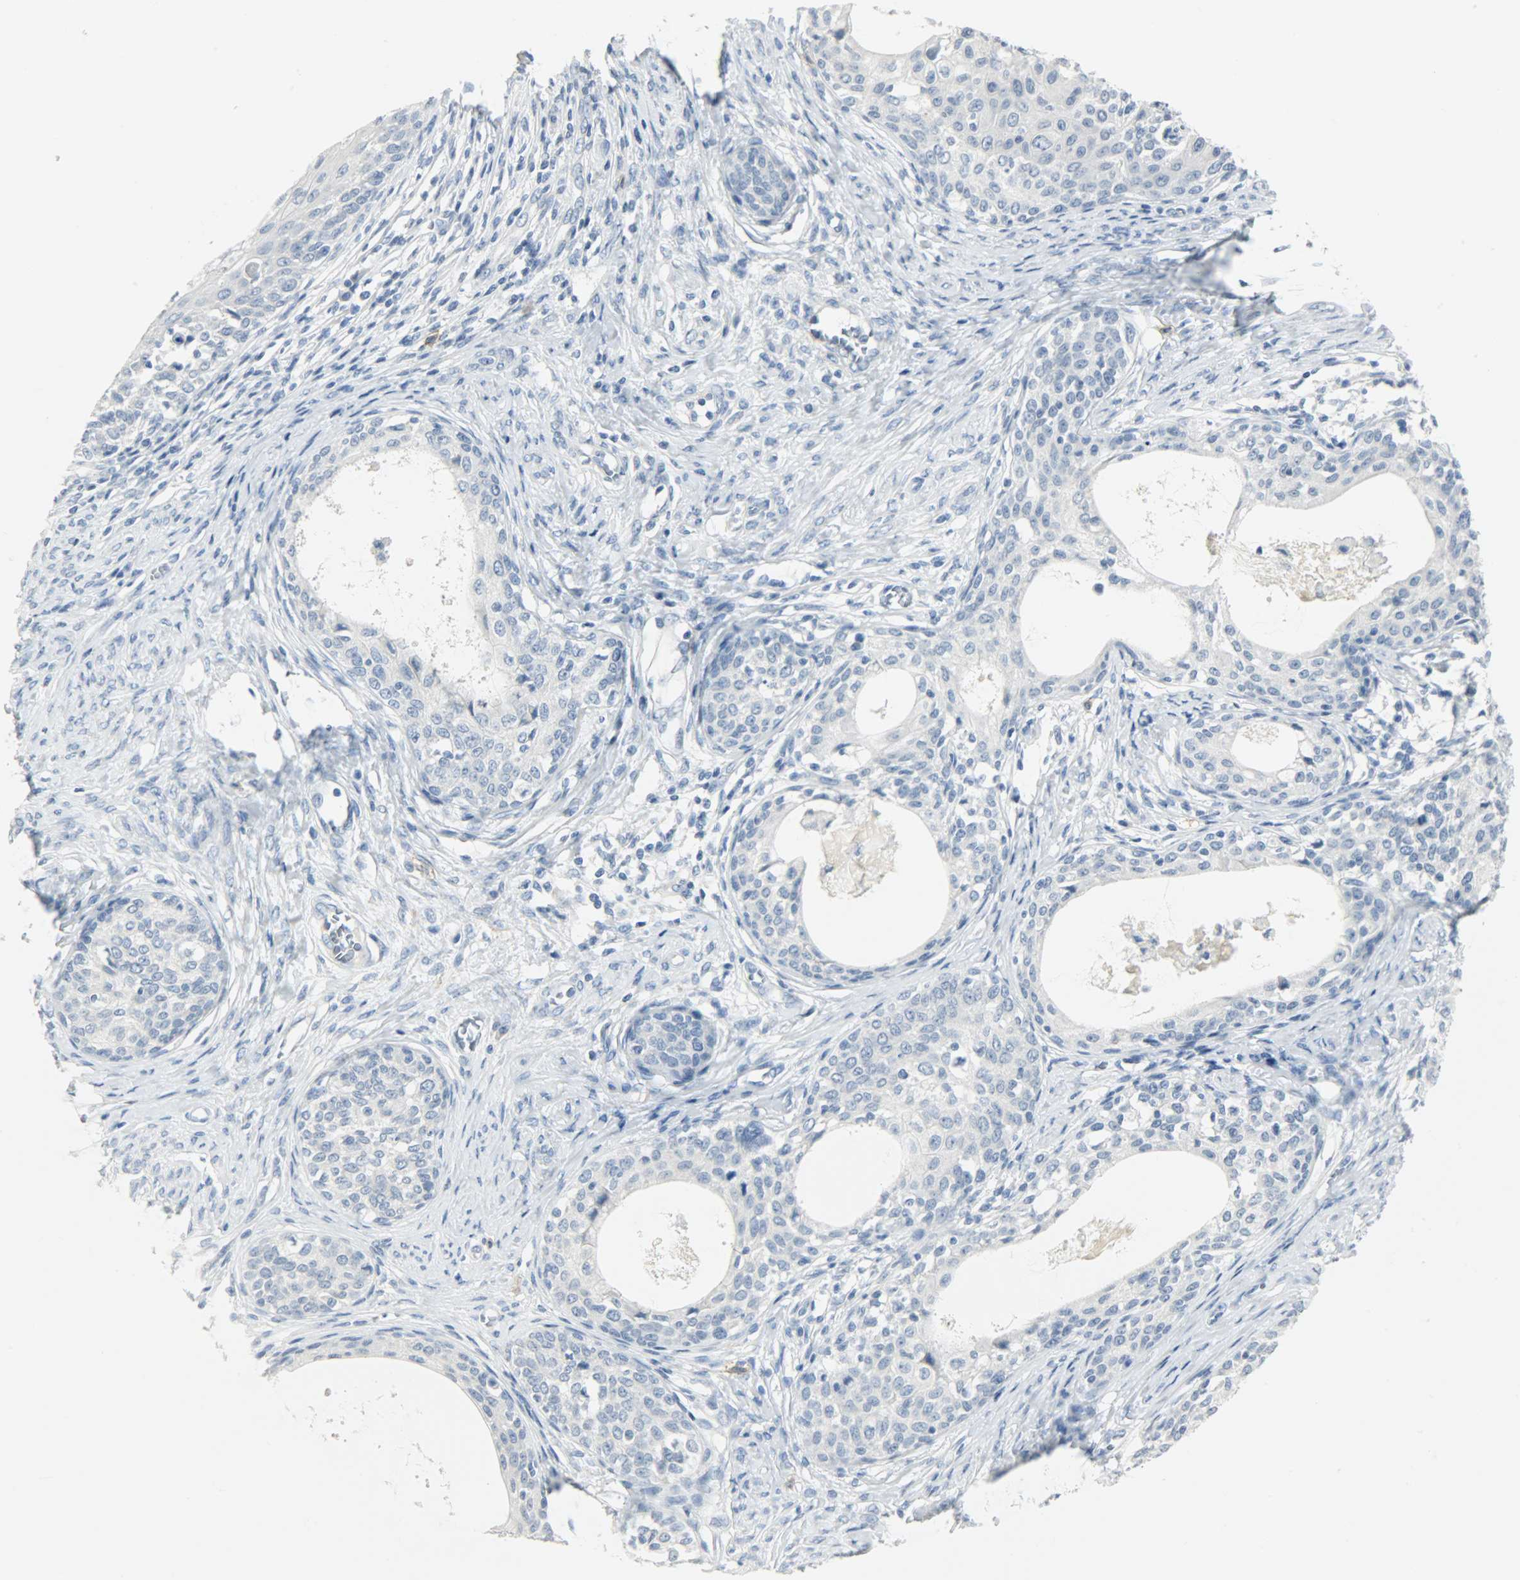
{"staining": {"intensity": "negative", "quantity": "none", "location": "none"}, "tissue": "cervical cancer", "cell_type": "Tumor cells", "image_type": "cancer", "snomed": [{"axis": "morphology", "description": "Squamous cell carcinoma, NOS"}, {"axis": "morphology", "description": "Adenocarcinoma, NOS"}, {"axis": "topography", "description": "Cervix"}], "caption": "DAB (3,3'-diaminobenzidine) immunohistochemical staining of human squamous cell carcinoma (cervical) reveals no significant expression in tumor cells.", "gene": "KIT", "patient": {"sex": "female", "age": 52}}